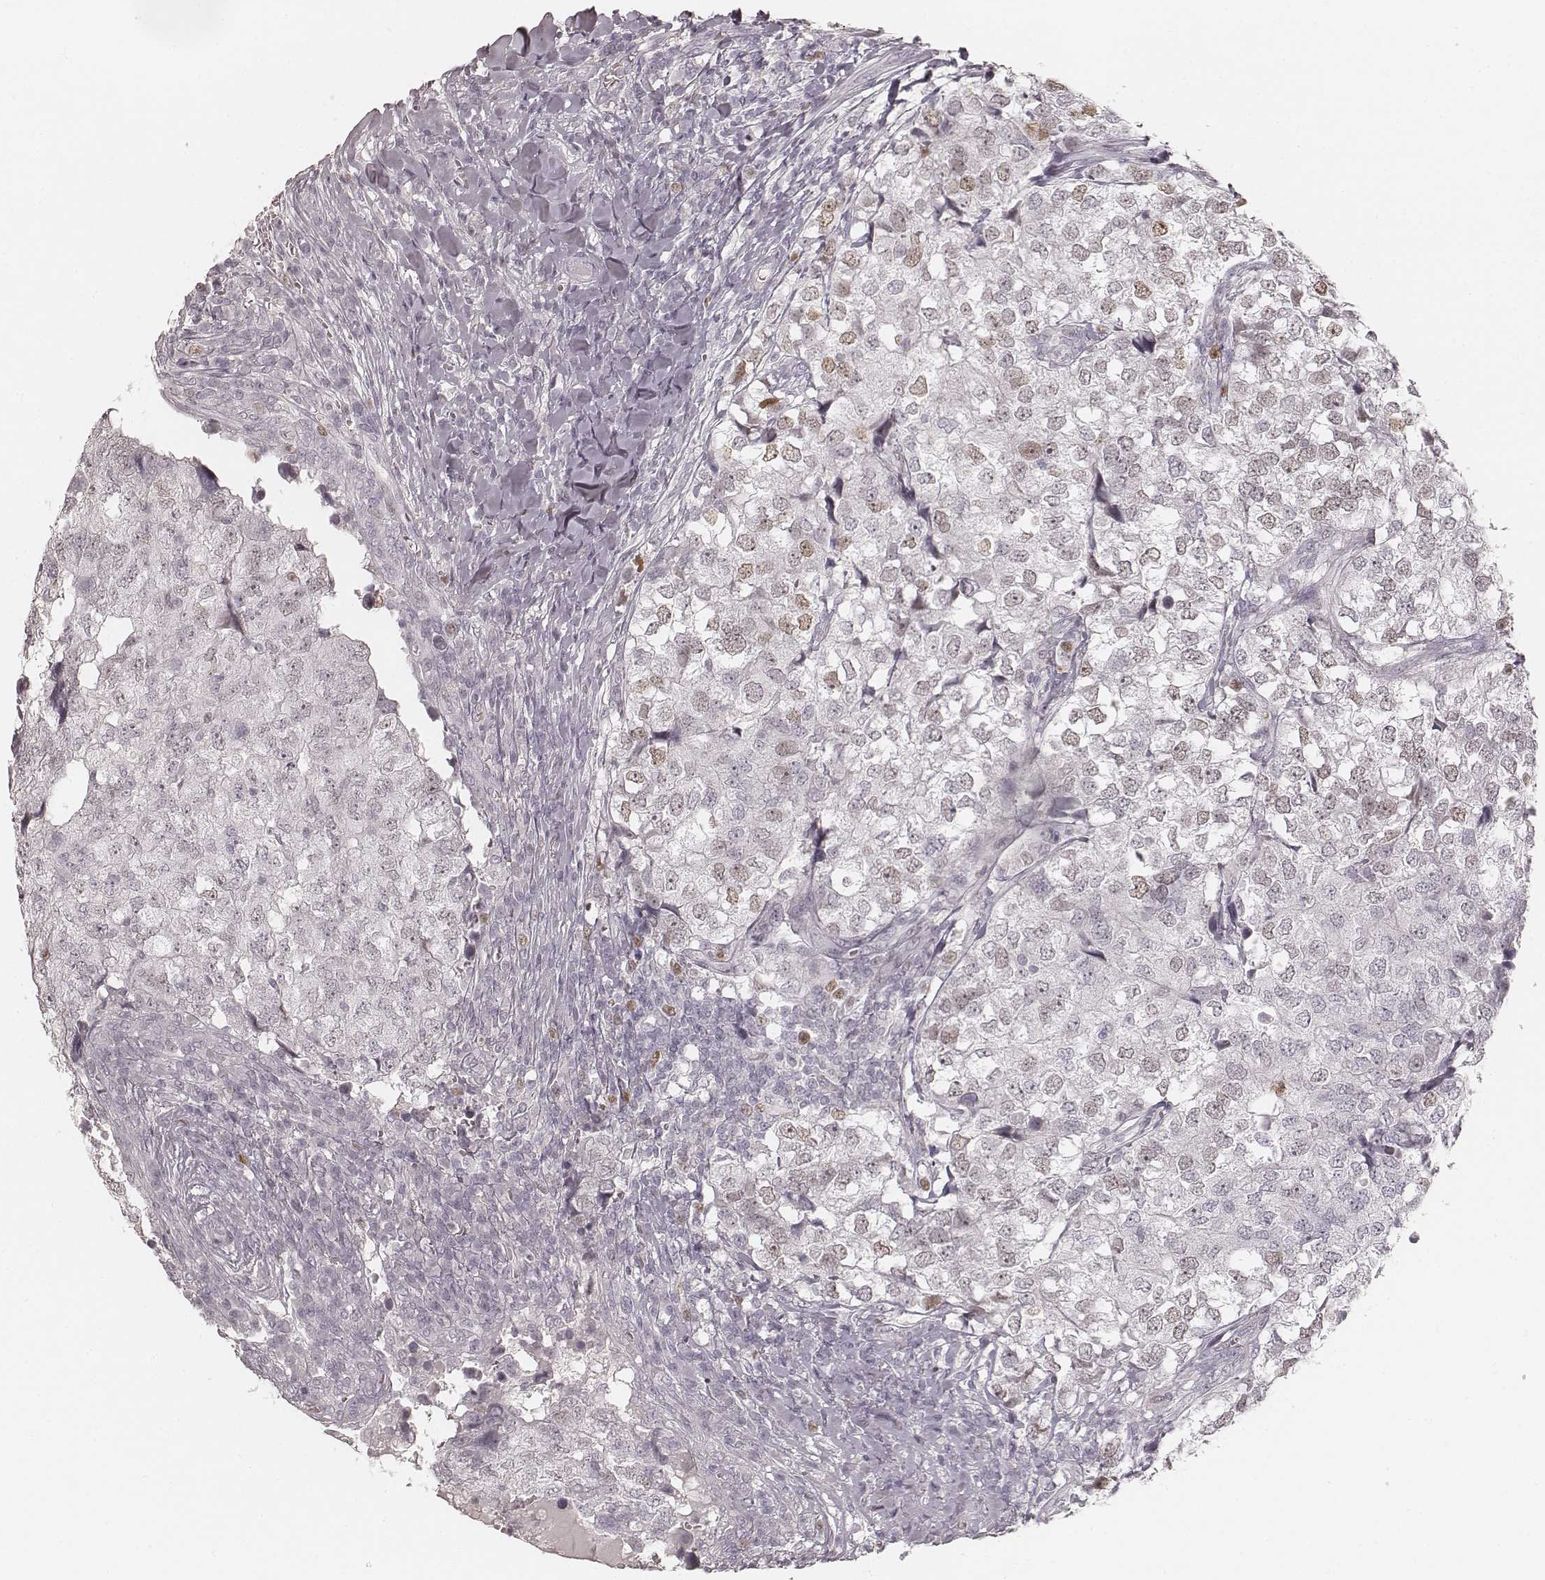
{"staining": {"intensity": "negative", "quantity": "none", "location": "none"}, "tissue": "breast cancer", "cell_type": "Tumor cells", "image_type": "cancer", "snomed": [{"axis": "morphology", "description": "Duct carcinoma"}, {"axis": "topography", "description": "Breast"}], "caption": "Tumor cells are negative for brown protein staining in breast invasive ductal carcinoma.", "gene": "TEX37", "patient": {"sex": "female", "age": 30}}